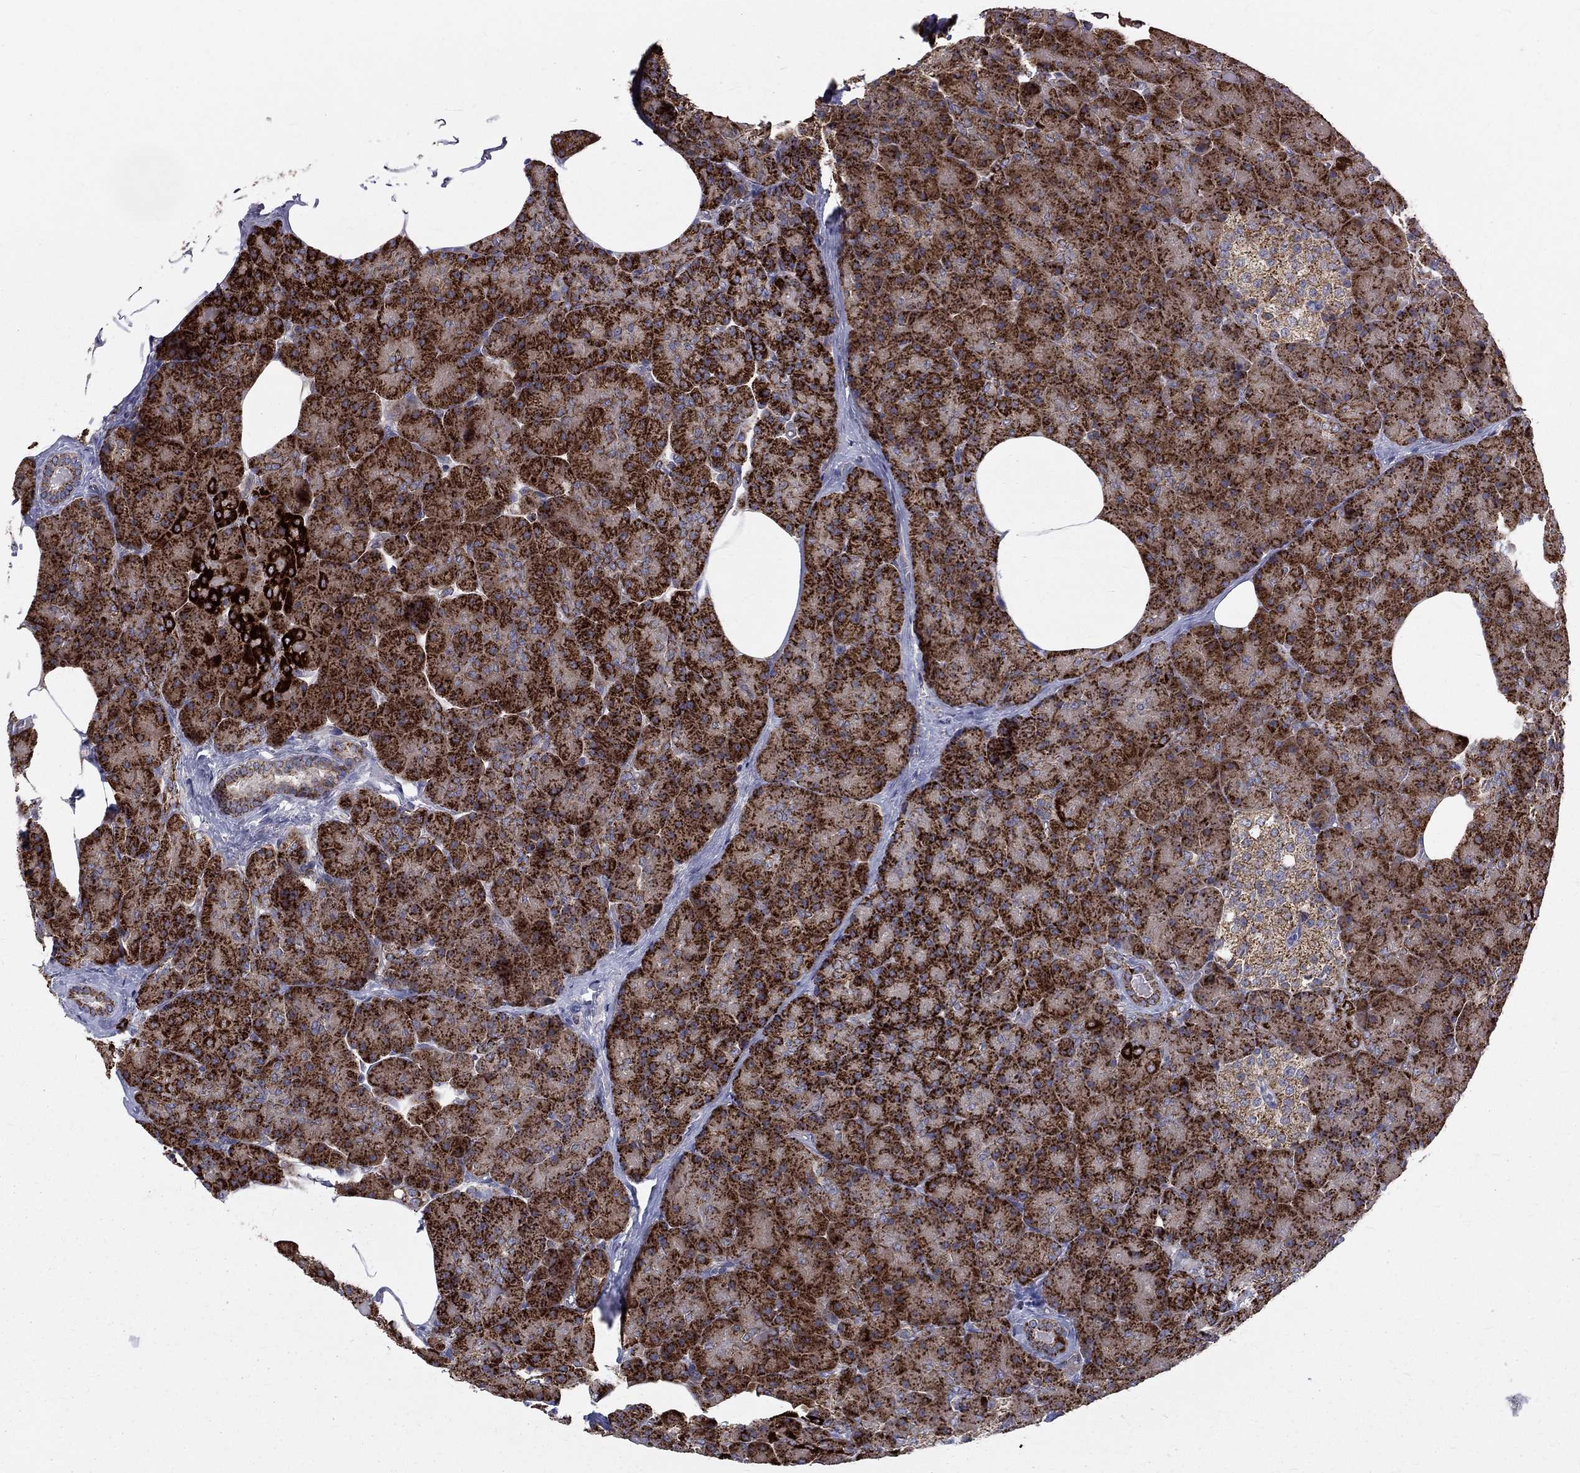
{"staining": {"intensity": "strong", "quantity": ">75%", "location": "cytoplasmic/membranous"}, "tissue": "pancreas", "cell_type": "Exocrine glandular cells", "image_type": "normal", "snomed": [{"axis": "morphology", "description": "Normal tissue, NOS"}, {"axis": "topography", "description": "Pancreas"}], "caption": "Approximately >75% of exocrine glandular cells in benign pancreas exhibit strong cytoplasmic/membranous protein expression as visualized by brown immunohistochemical staining.", "gene": "ALDH1B1", "patient": {"sex": "female", "age": 45}}